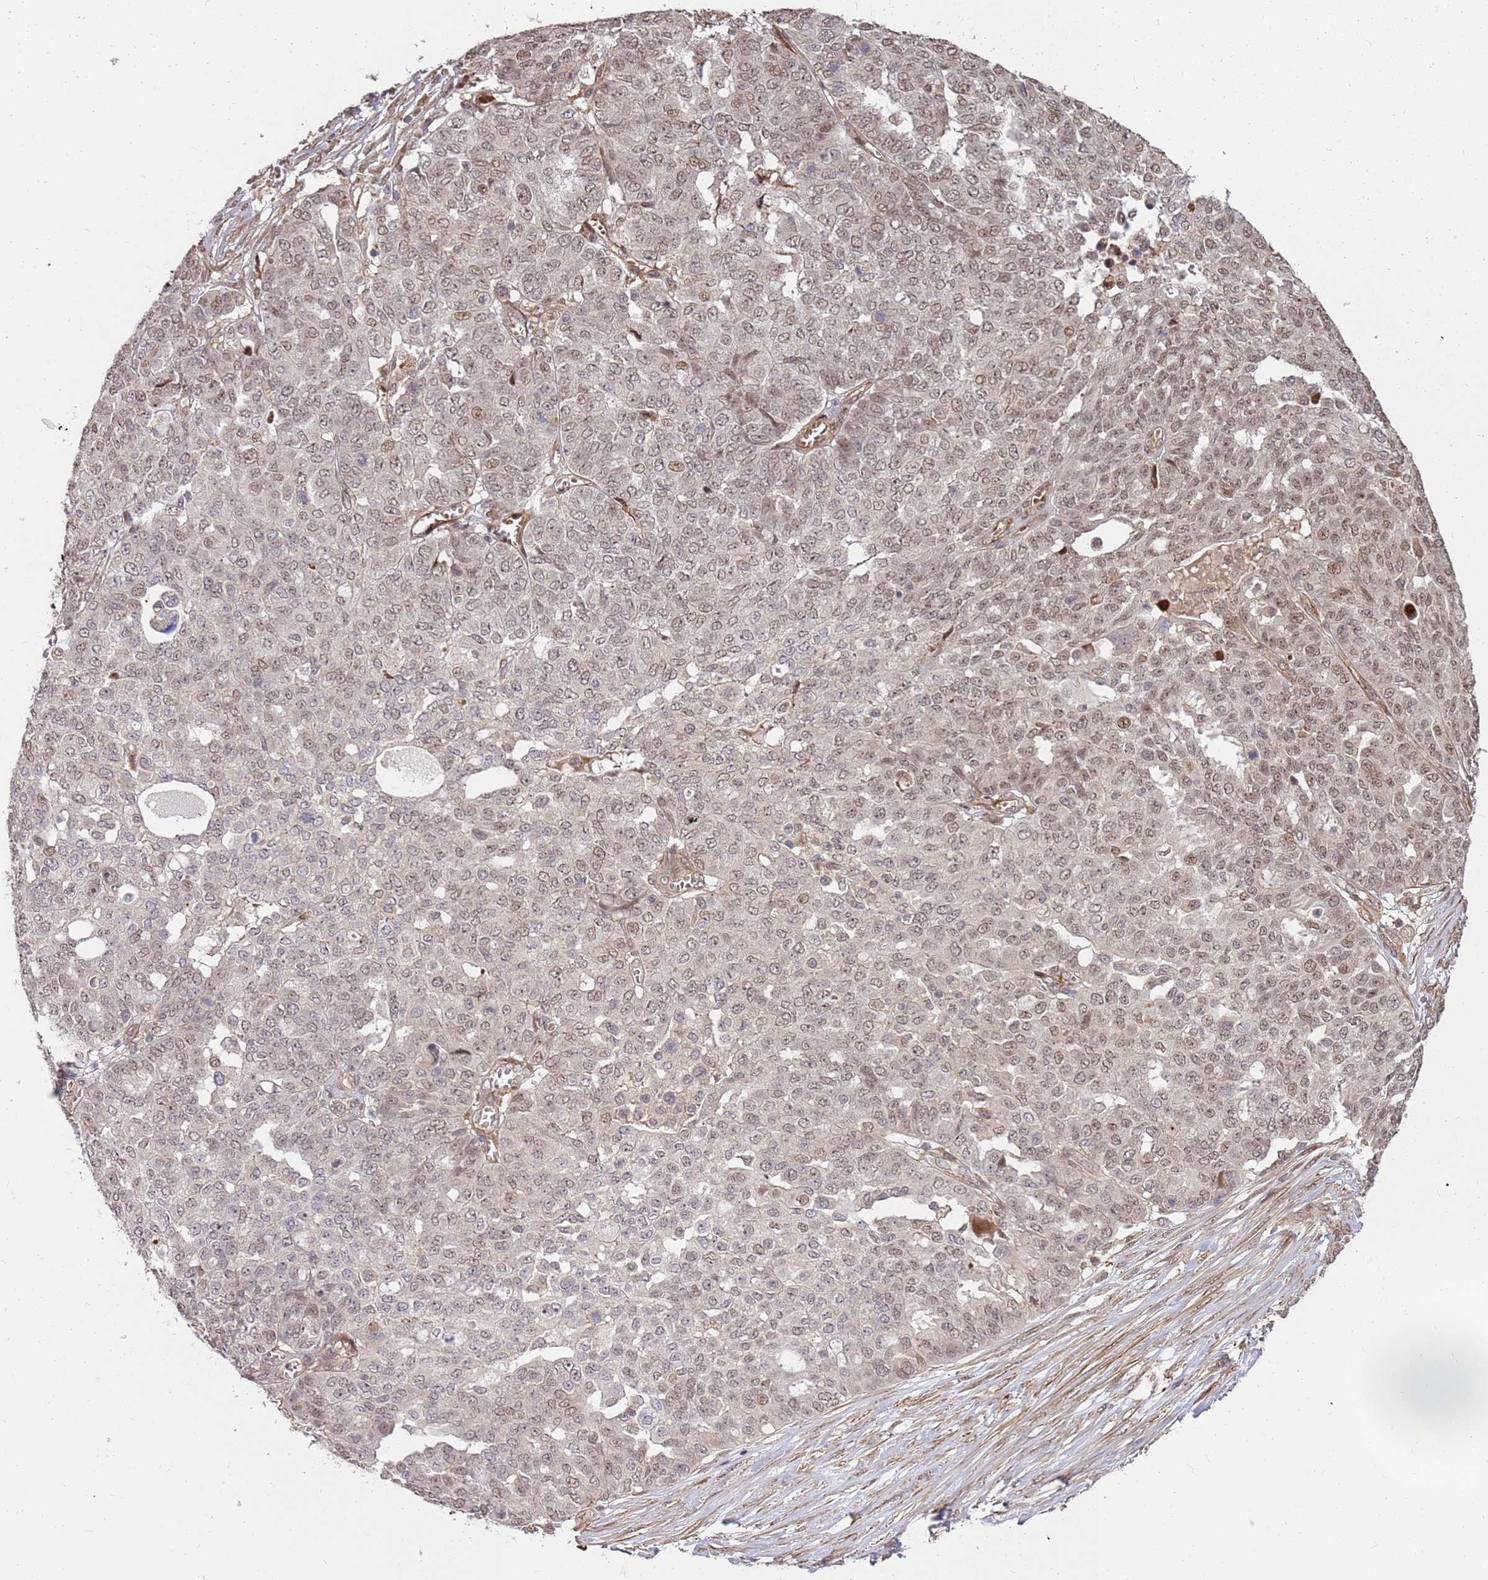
{"staining": {"intensity": "moderate", "quantity": ">75%", "location": "nuclear"}, "tissue": "ovarian cancer", "cell_type": "Tumor cells", "image_type": "cancer", "snomed": [{"axis": "morphology", "description": "Cystadenocarcinoma, serous, NOS"}, {"axis": "topography", "description": "Soft tissue"}, {"axis": "topography", "description": "Ovary"}], "caption": "Brown immunohistochemical staining in ovarian cancer (serous cystadenocarcinoma) displays moderate nuclear positivity in about >75% of tumor cells.", "gene": "ST18", "patient": {"sex": "female", "age": 57}}